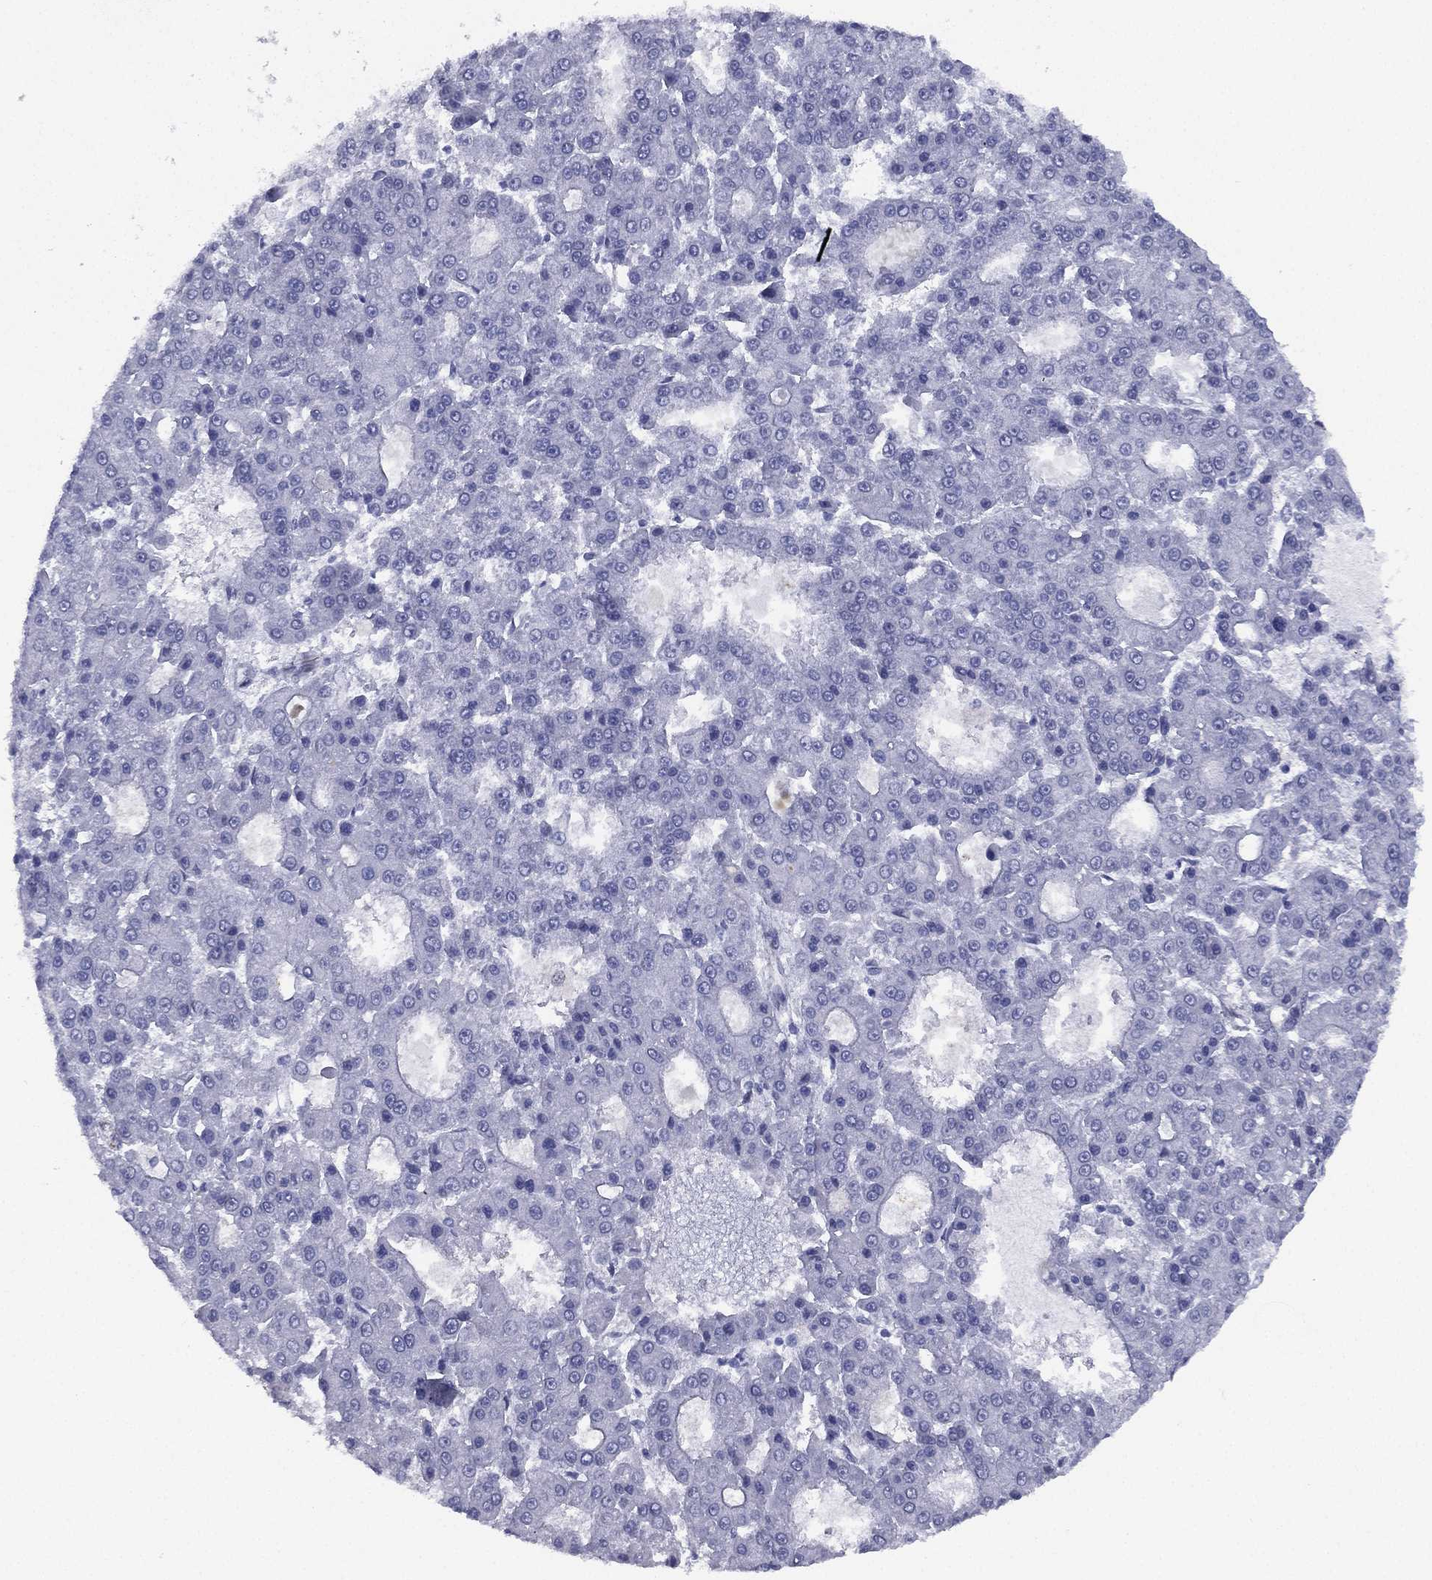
{"staining": {"intensity": "negative", "quantity": "none", "location": "none"}, "tissue": "liver cancer", "cell_type": "Tumor cells", "image_type": "cancer", "snomed": [{"axis": "morphology", "description": "Carcinoma, Hepatocellular, NOS"}, {"axis": "topography", "description": "Liver"}], "caption": "The micrograph exhibits no staining of tumor cells in liver cancer.", "gene": "MAS1", "patient": {"sex": "male", "age": 70}}